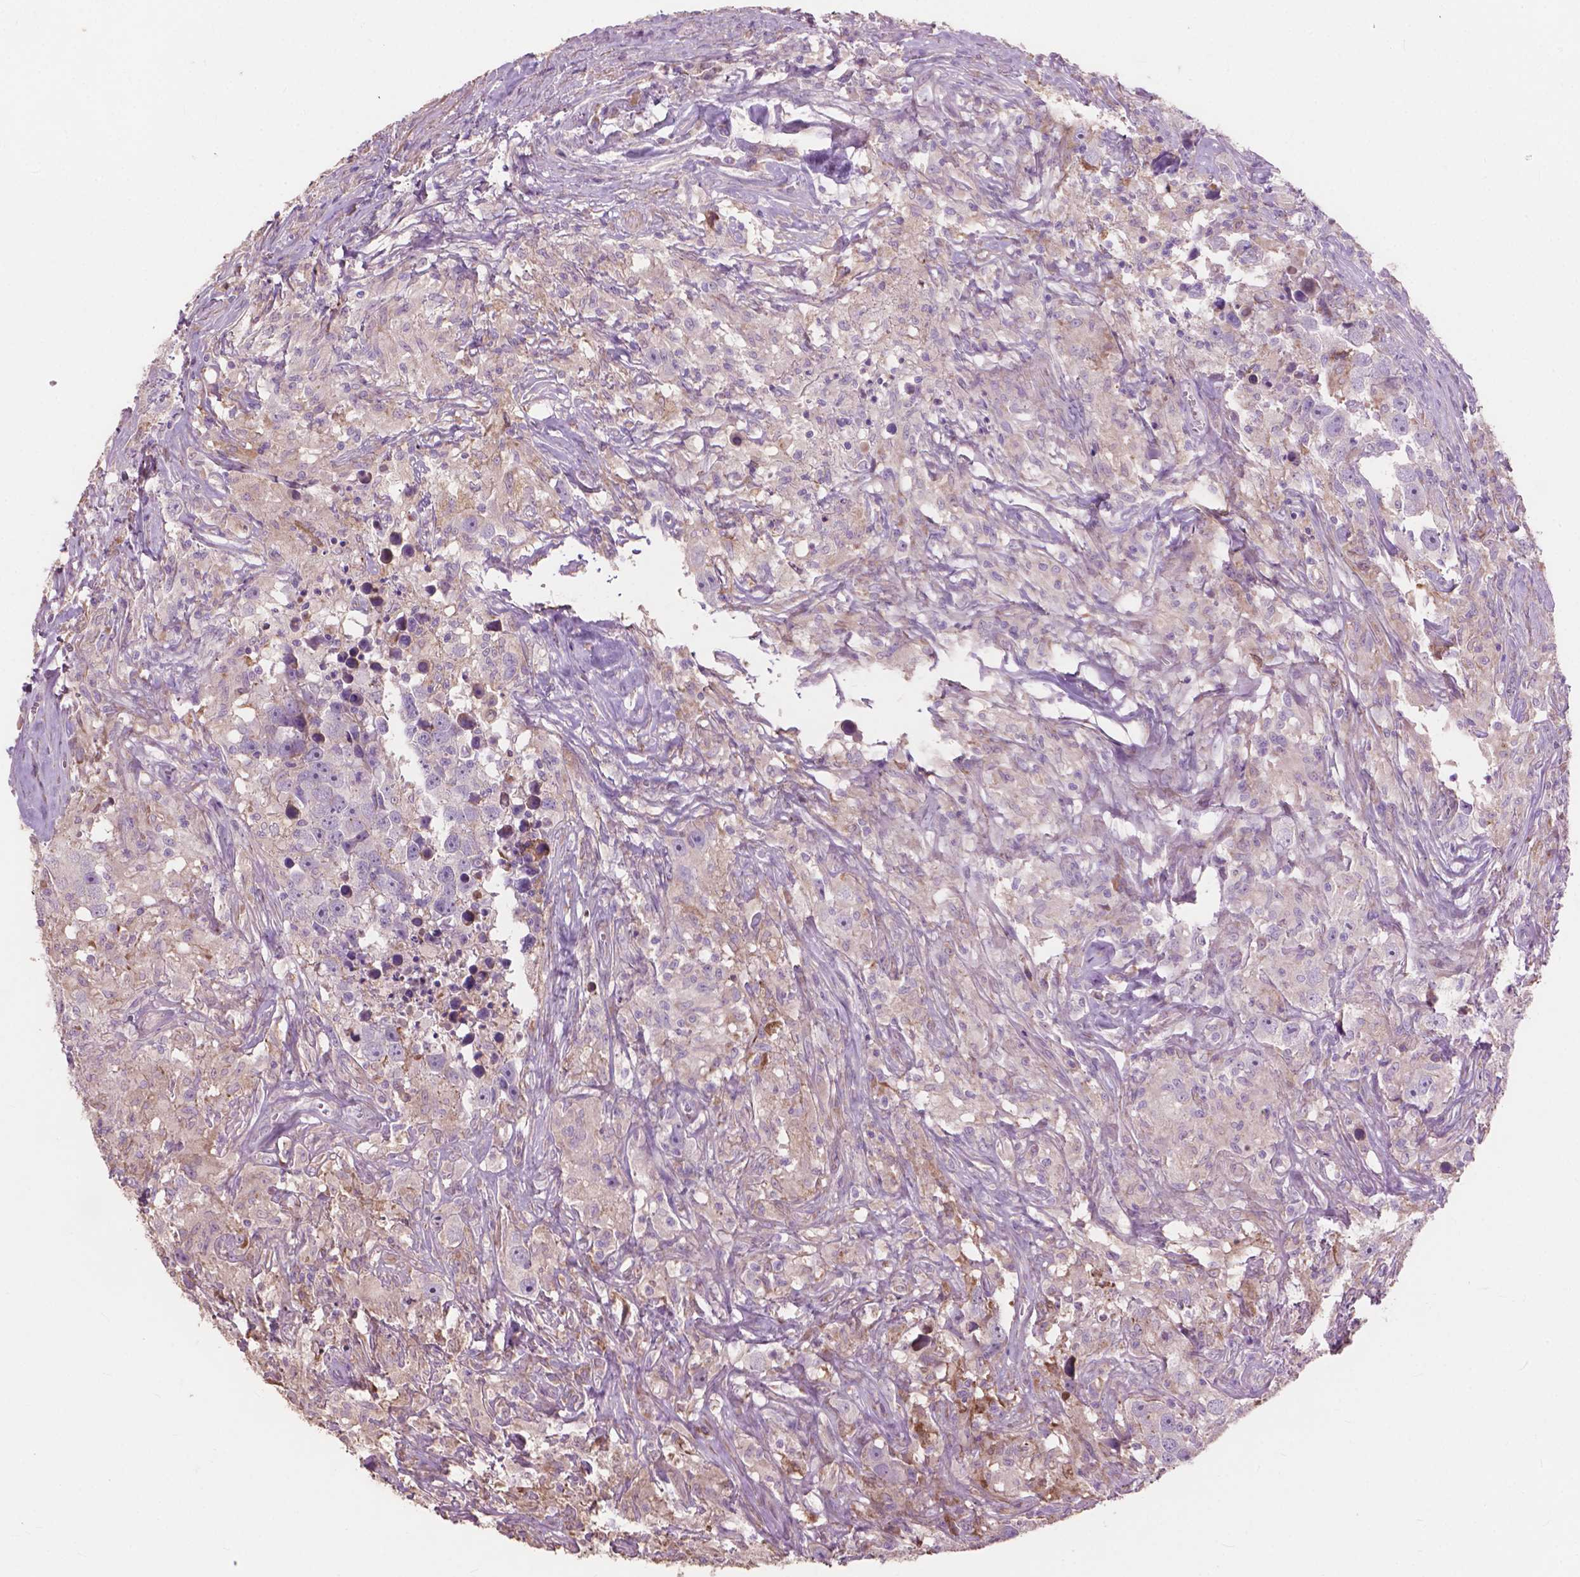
{"staining": {"intensity": "negative", "quantity": "none", "location": "none"}, "tissue": "testis cancer", "cell_type": "Tumor cells", "image_type": "cancer", "snomed": [{"axis": "morphology", "description": "Seminoma, NOS"}, {"axis": "topography", "description": "Testis"}], "caption": "Immunohistochemical staining of testis cancer (seminoma) reveals no significant expression in tumor cells.", "gene": "FNIP1", "patient": {"sex": "male", "age": 49}}